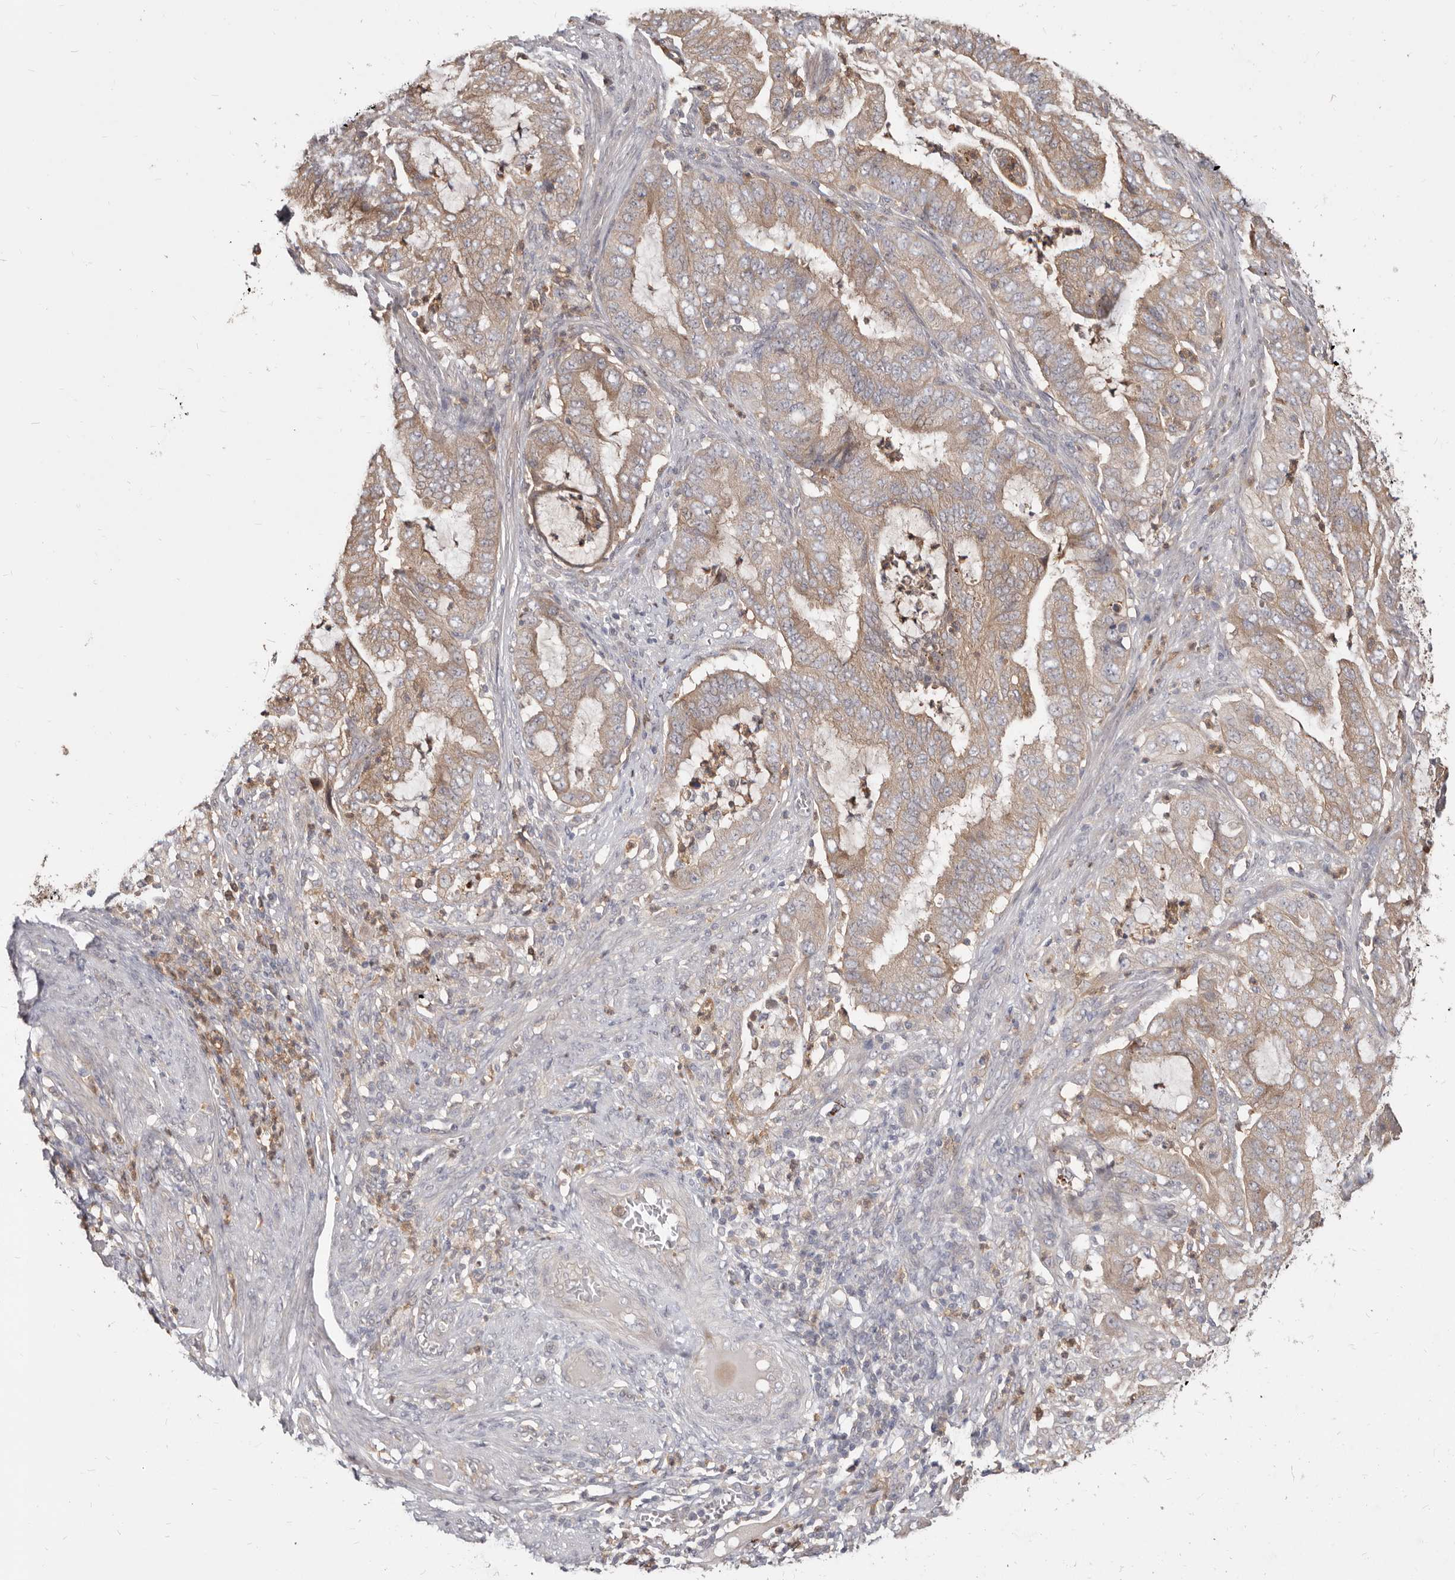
{"staining": {"intensity": "weak", "quantity": ">75%", "location": "cytoplasmic/membranous"}, "tissue": "endometrial cancer", "cell_type": "Tumor cells", "image_type": "cancer", "snomed": [{"axis": "morphology", "description": "Adenocarcinoma, NOS"}, {"axis": "topography", "description": "Endometrium"}], "caption": "Brown immunohistochemical staining in endometrial cancer shows weak cytoplasmic/membranous staining in approximately >75% of tumor cells.", "gene": "TC2N", "patient": {"sex": "female", "age": 51}}